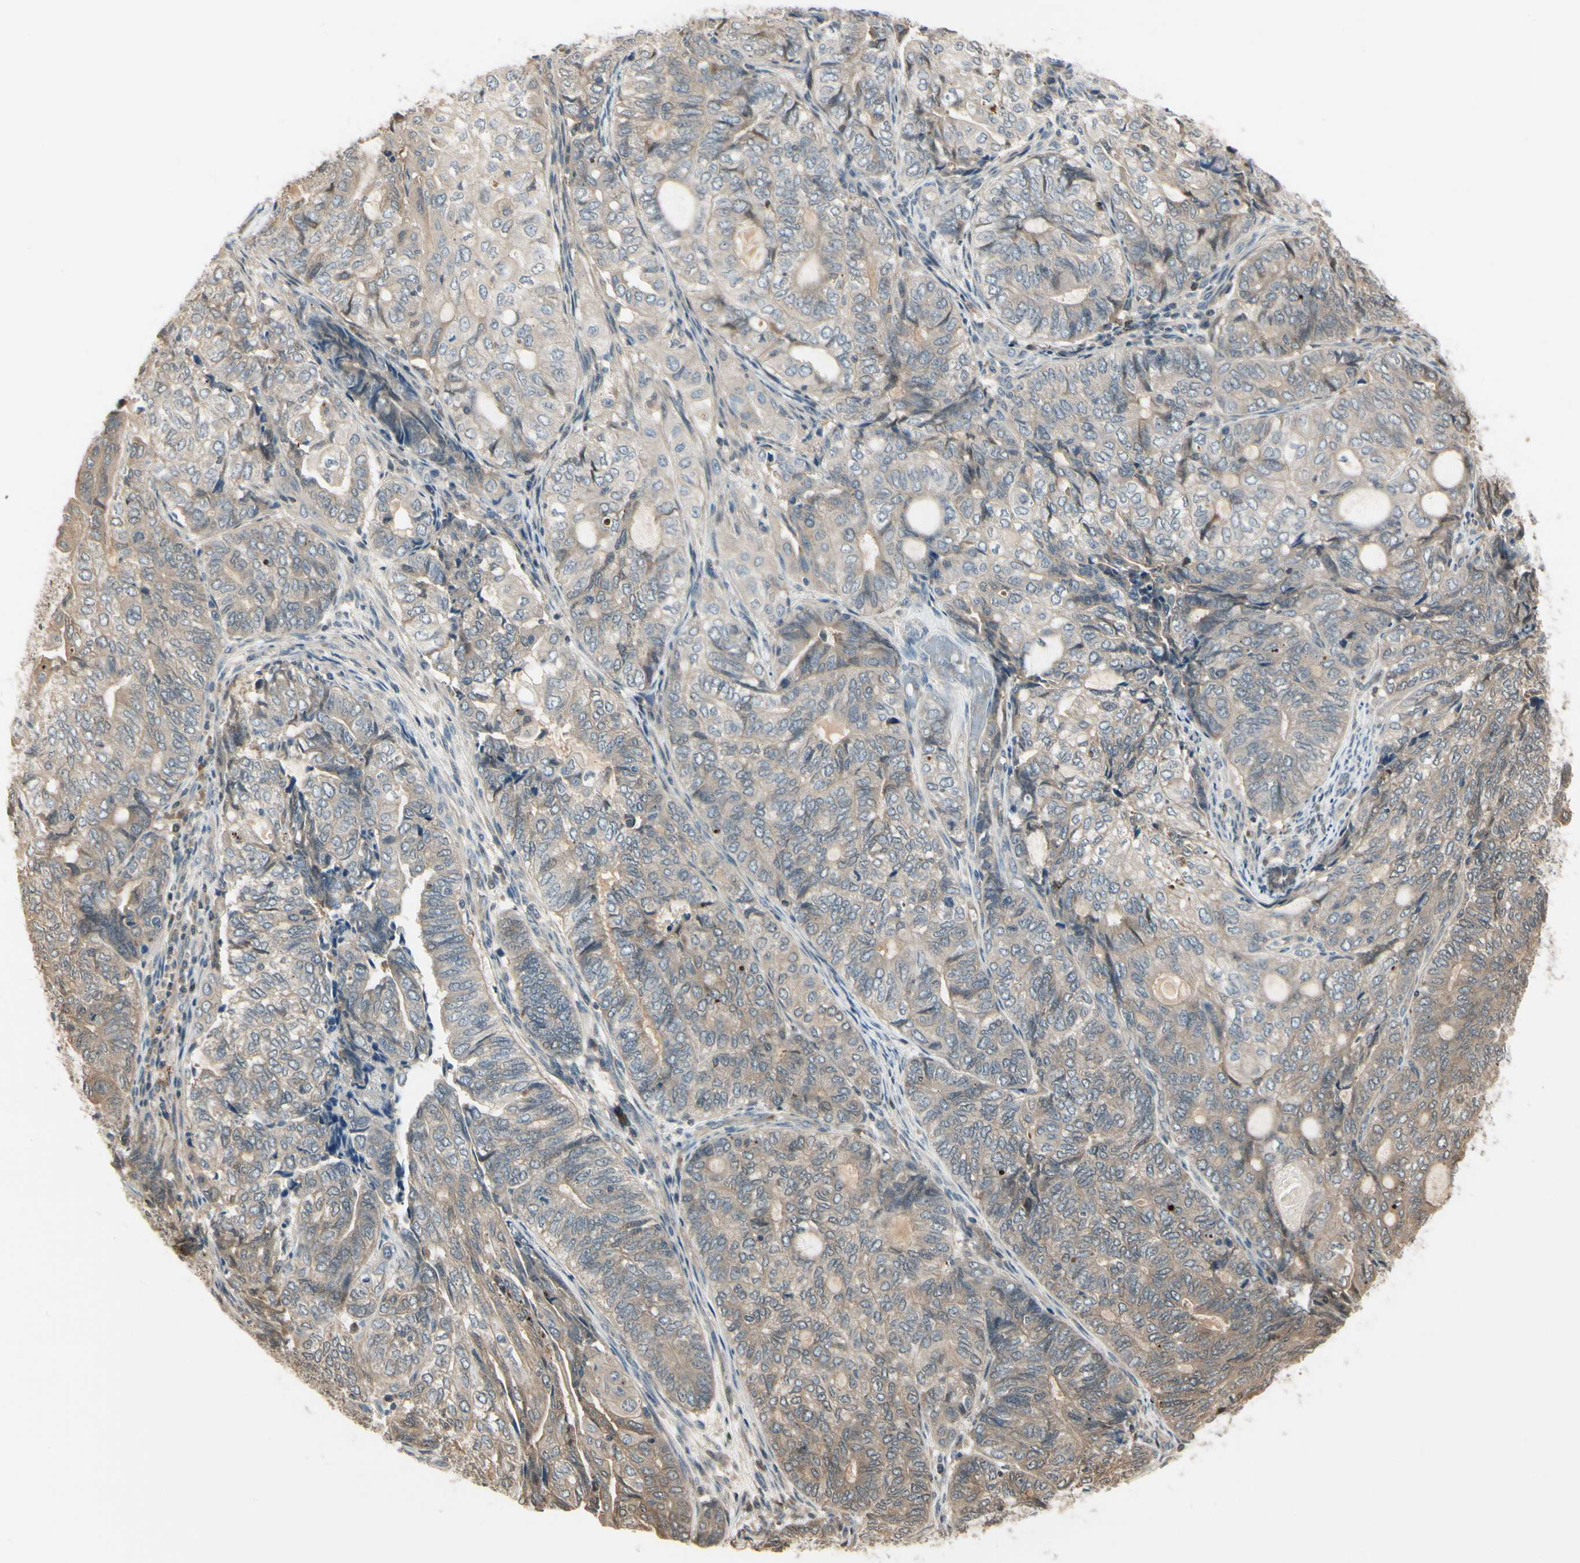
{"staining": {"intensity": "weak", "quantity": ">75%", "location": "cytoplasmic/membranous"}, "tissue": "endometrial cancer", "cell_type": "Tumor cells", "image_type": "cancer", "snomed": [{"axis": "morphology", "description": "Adenocarcinoma, NOS"}, {"axis": "topography", "description": "Uterus"}, {"axis": "topography", "description": "Endometrium"}], "caption": "This image shows endometrial cancer stained with immunohistochemistry to label a protein in brown. The cytoplasmic/membranous of tumor cells show weak positivity for the protein. Nuclei are counter-stained blue.", "gene": "EVC", "patient": {"sex": "female", "age": 70}}